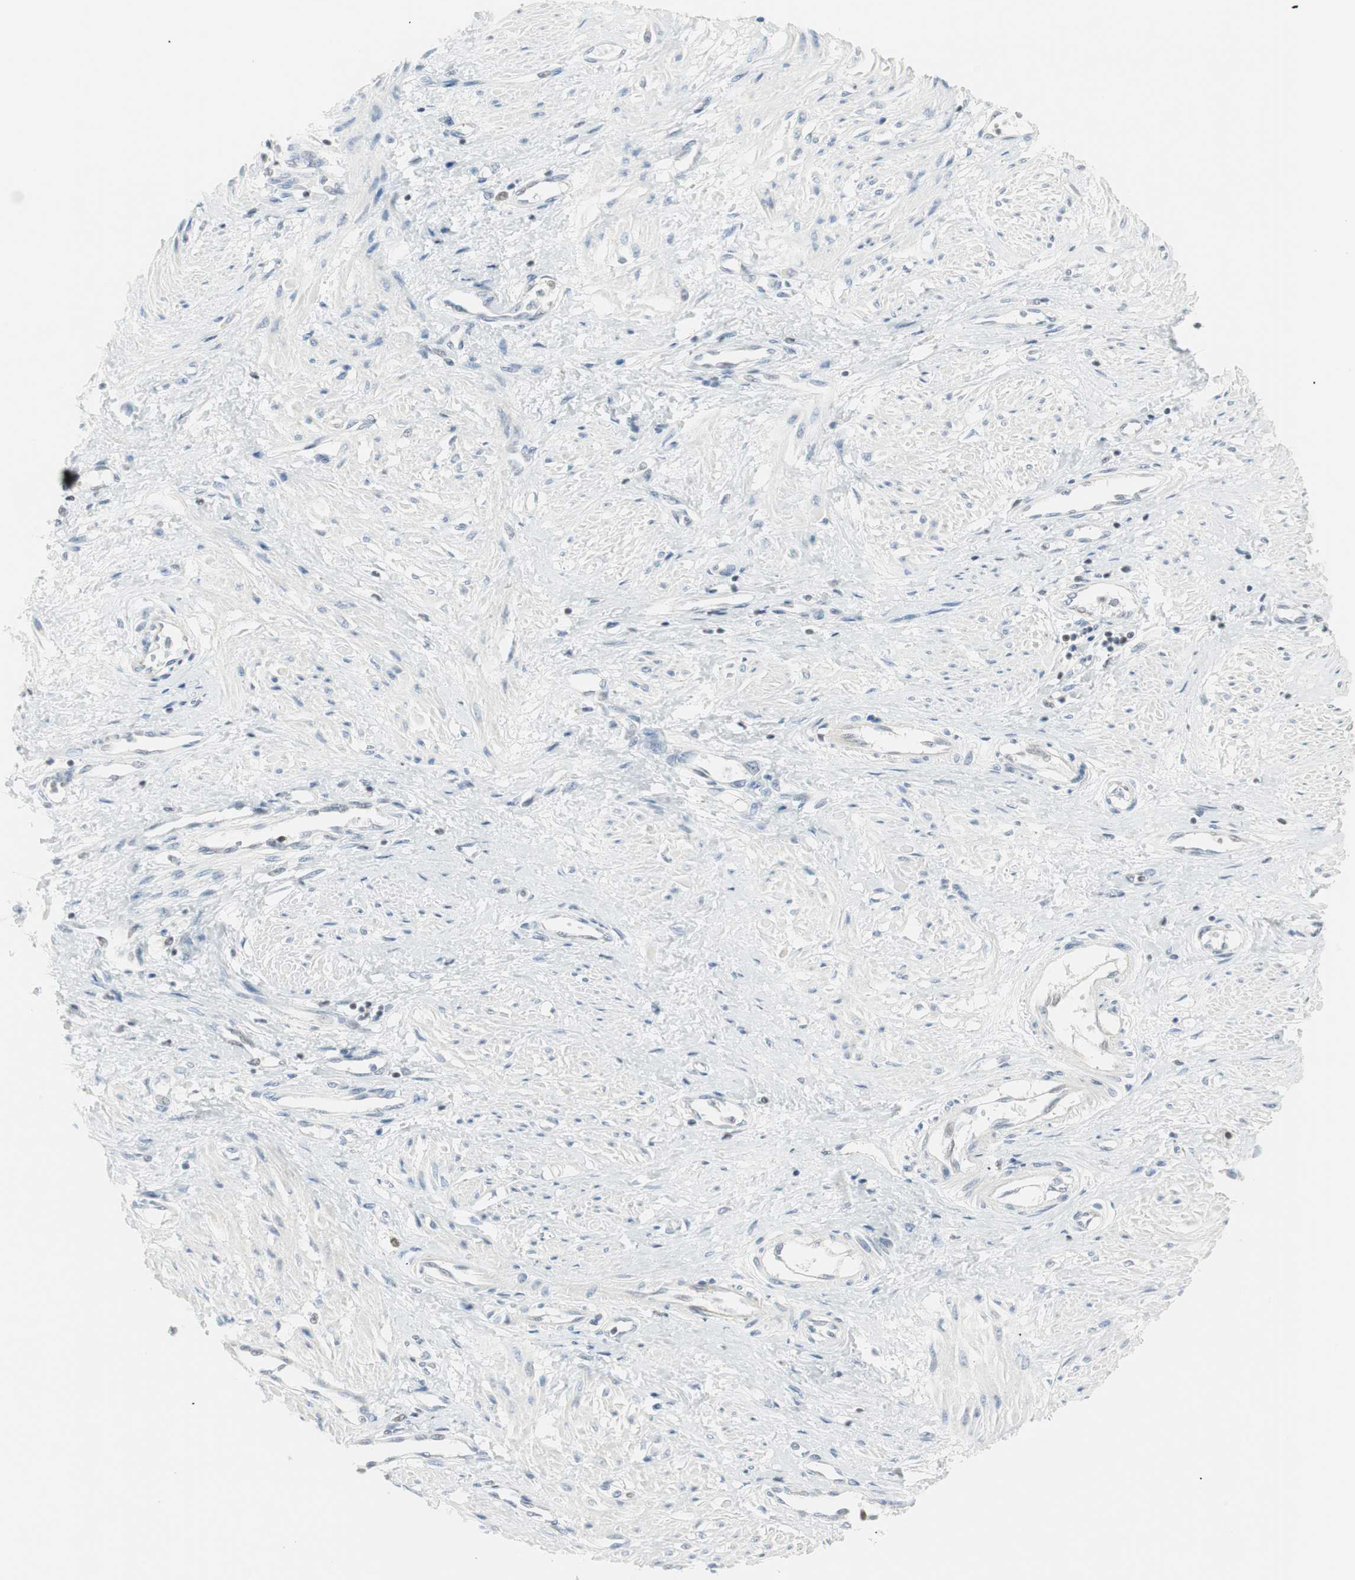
{"staining": {"intensity": "negative", "quantity": "none", "location": "none"}, "tissue": "smooth muscle", "cell_type": "Smooth muscle cells", "image_type": "normal", "snomed": [{"axis": "morphology", "description": "Normal tissue, NOS"}, {"axis": "topography", "description": "Smooth muscle"}, {"axis": "topography", "description": "Uterus"}], "caption": "High magnification brightfield microscopy of benign smooth muscle stained with DAB (3,3'-diaminobenzidine) (brown) and counterstained with hematoxylin (blue): smooth muscle cells show no significant staining.", "gene": "PPP1CA", "patient": {"sex": "female", "age": 39}}